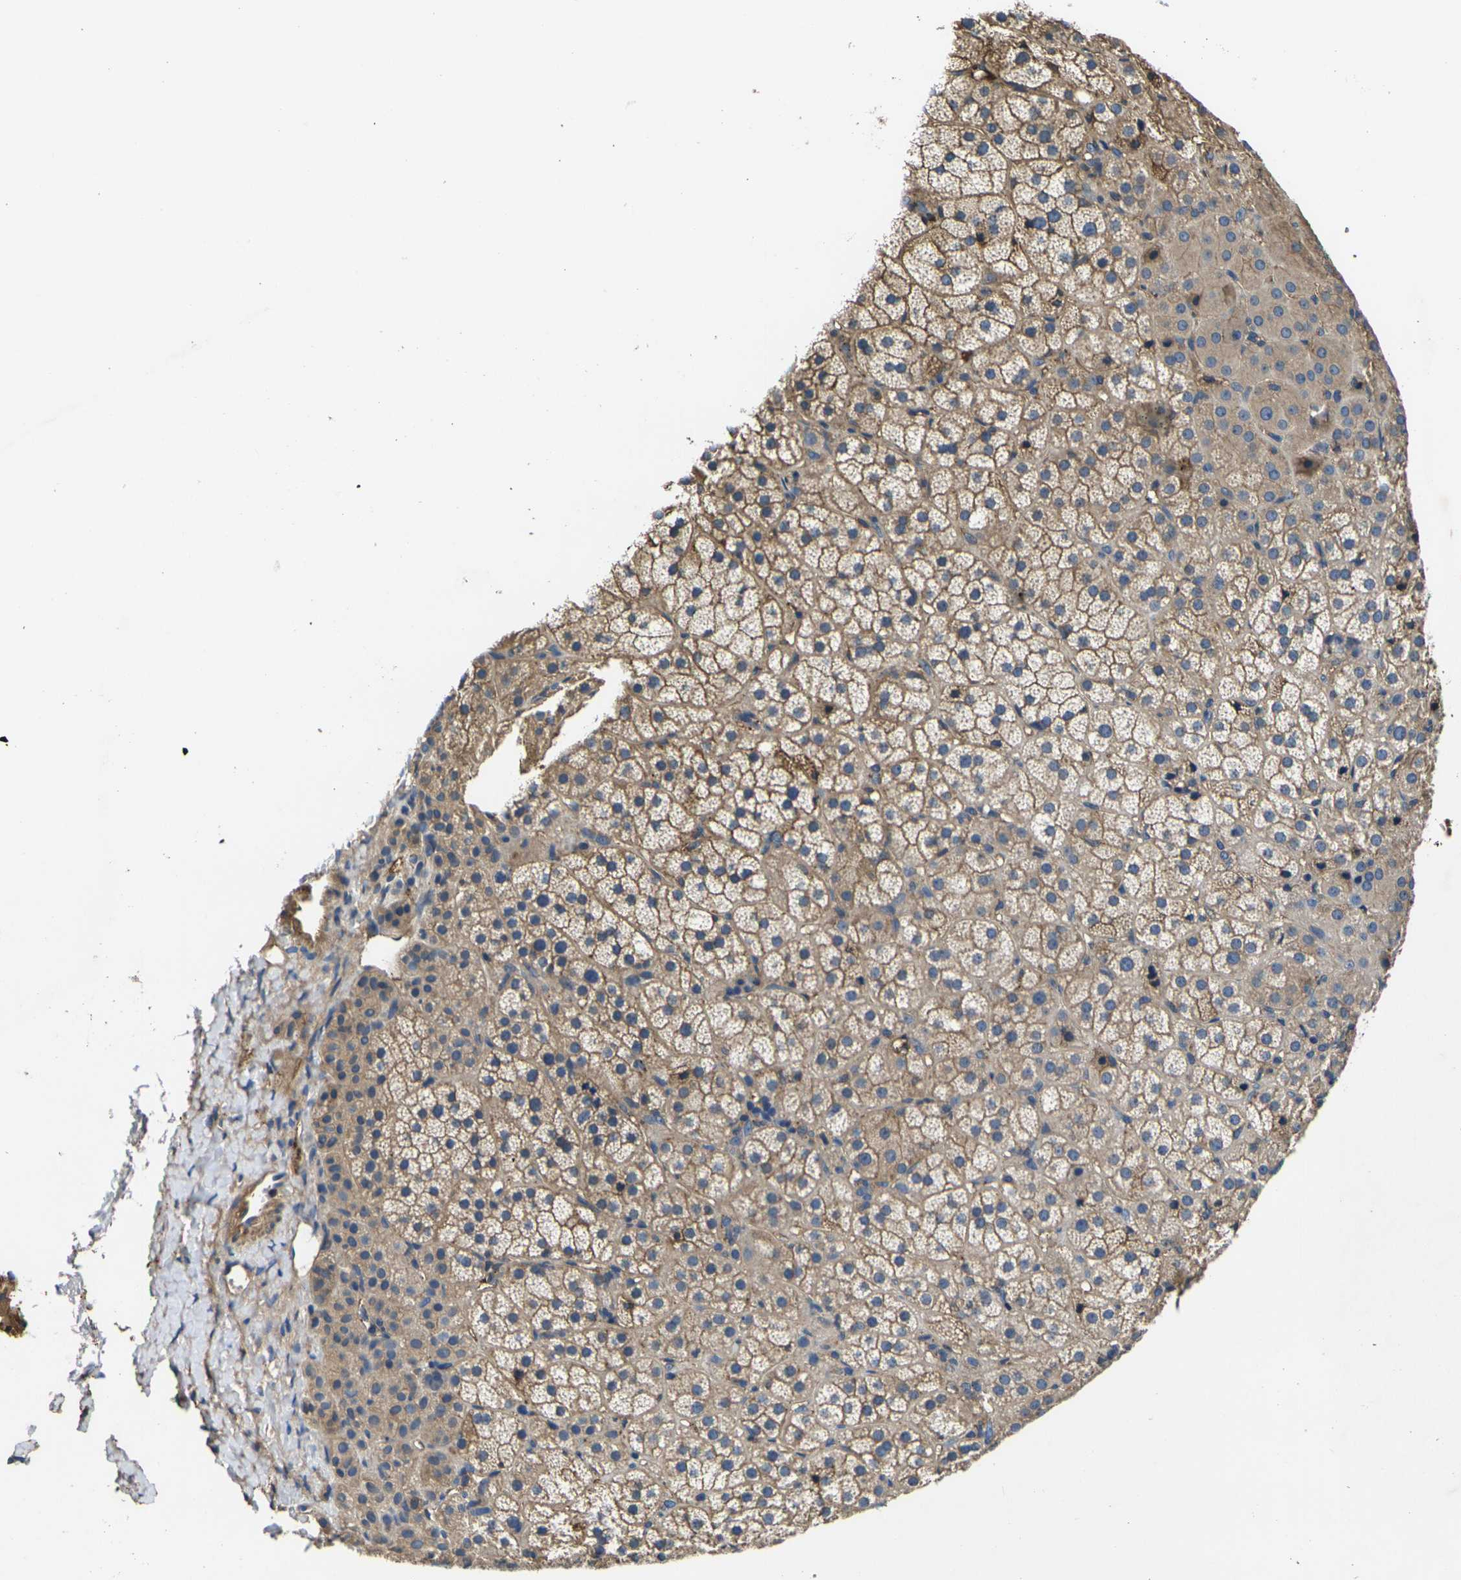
{"staining": {"intensity": "moderate", "quantity": ">75%", "location": "cytoplasmic/membranous"}, "tissue": "adrenal gland", "cell_type": "Glandular cells", "image_type": "normal", "snomed": [{"axis": "morphology", "description": "Normal tissue, NOS"}, {"axis": "topography", "description": "Adrenal gland"}], "caption": "Immunohistochemical staining of normal human adrenal gland demonstrates medium levels of moderate cytoplasmic/membranous positivity in approximately >75% of glandular cells.", "gene": "HSPG2", "patient": {"sex": "female", "age": 57}}